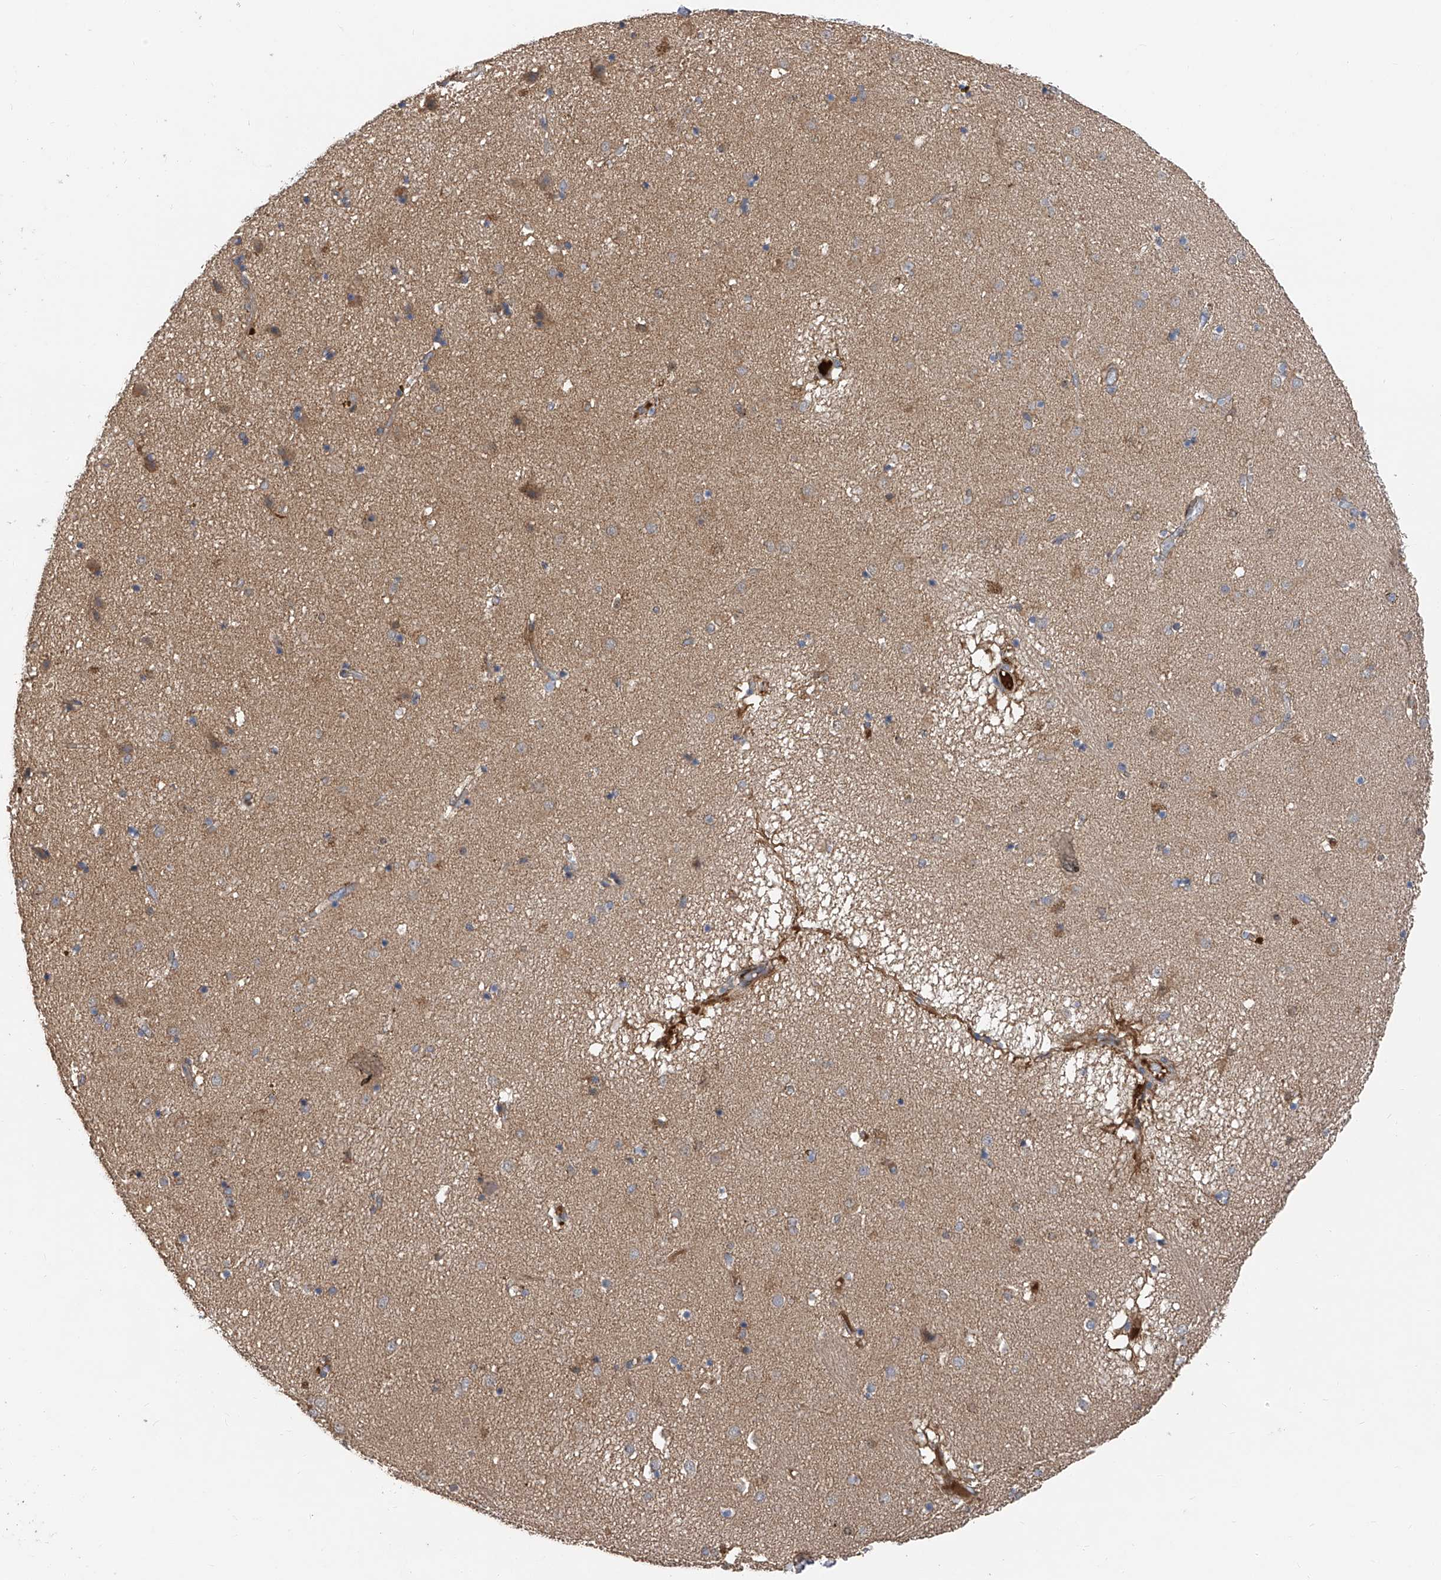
{"staining": {"intensity": "moderate", "quantity": "<25%", "location": "cytoplasmic/membranous"}, "tissue": "caudate", "cell_type": "Glial cells", "image_type": "normal", "snomed": [{"axis": "morphology", "description": "Normal tissue, NOS"}, {"axis": "topography", "description": "Lateral ventricle wall"}], "caption": "Immunohistochemistry (IHC) of benign human caudate displays low levels of moderate cytoplasmic/membranous staining in approximately <25% of glial cells.", "gene": "PTK2", "patient": {"sex": "male", "age": 70}}